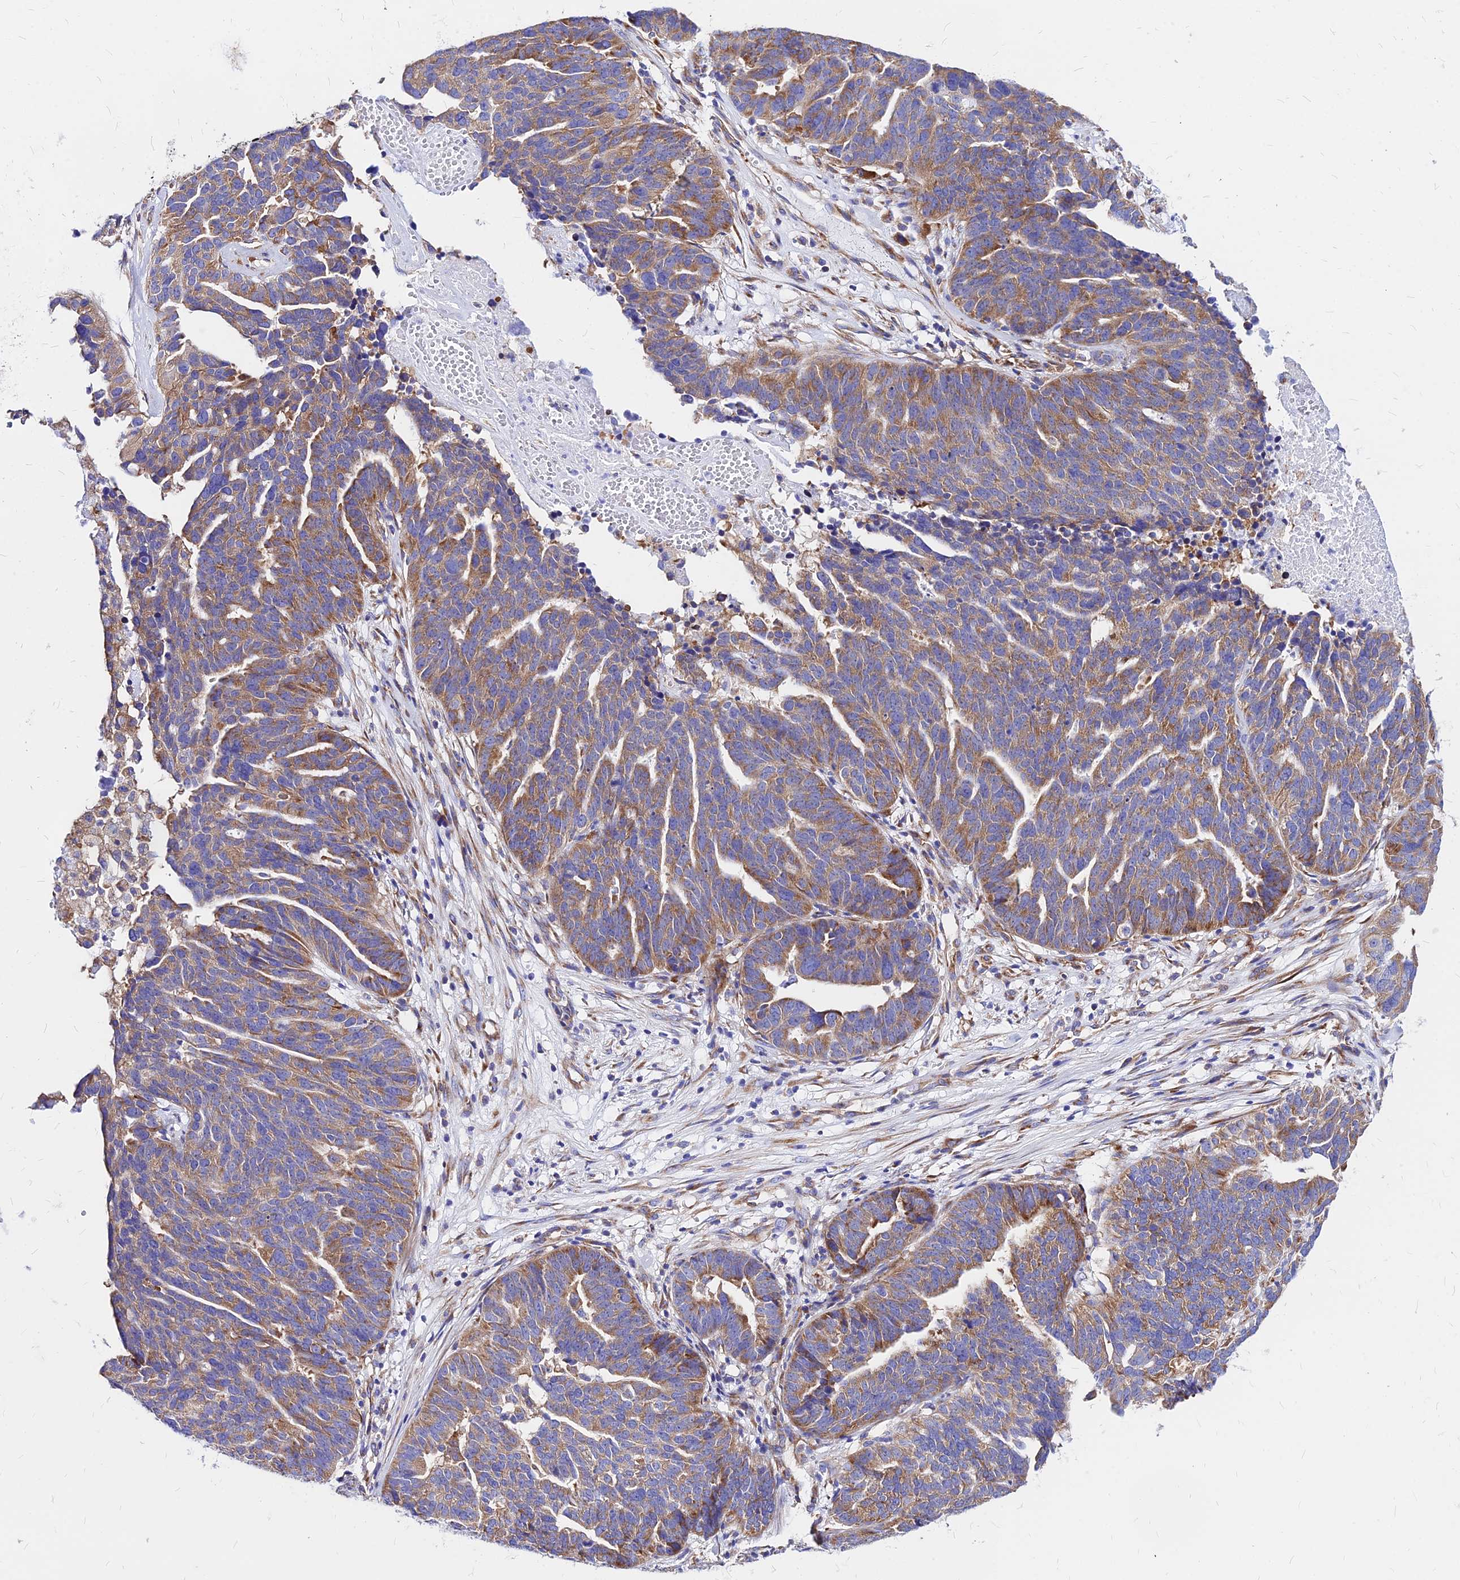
{"staining": {"intensity": "moderate", "quantity": ">75%", "location": "cytoplasmic/membranous"}, "tissue": "ovarian cancer", "cell_type": "Tumor cells", "image_type": "cancer", "snomed": [{"axis": "morphology", "description": "Cystadenocarcinoma, serous, NOS"}, {"axis": "topography", "description": "Ovary"}], "caption": "Protein expression analysis of human ovarian cancer reveals moderate cytoplasmic/membranous staining in about >75% of tumor cells.", "gene": "RPL19", "patient": {"sex": "female", "age": 59}}